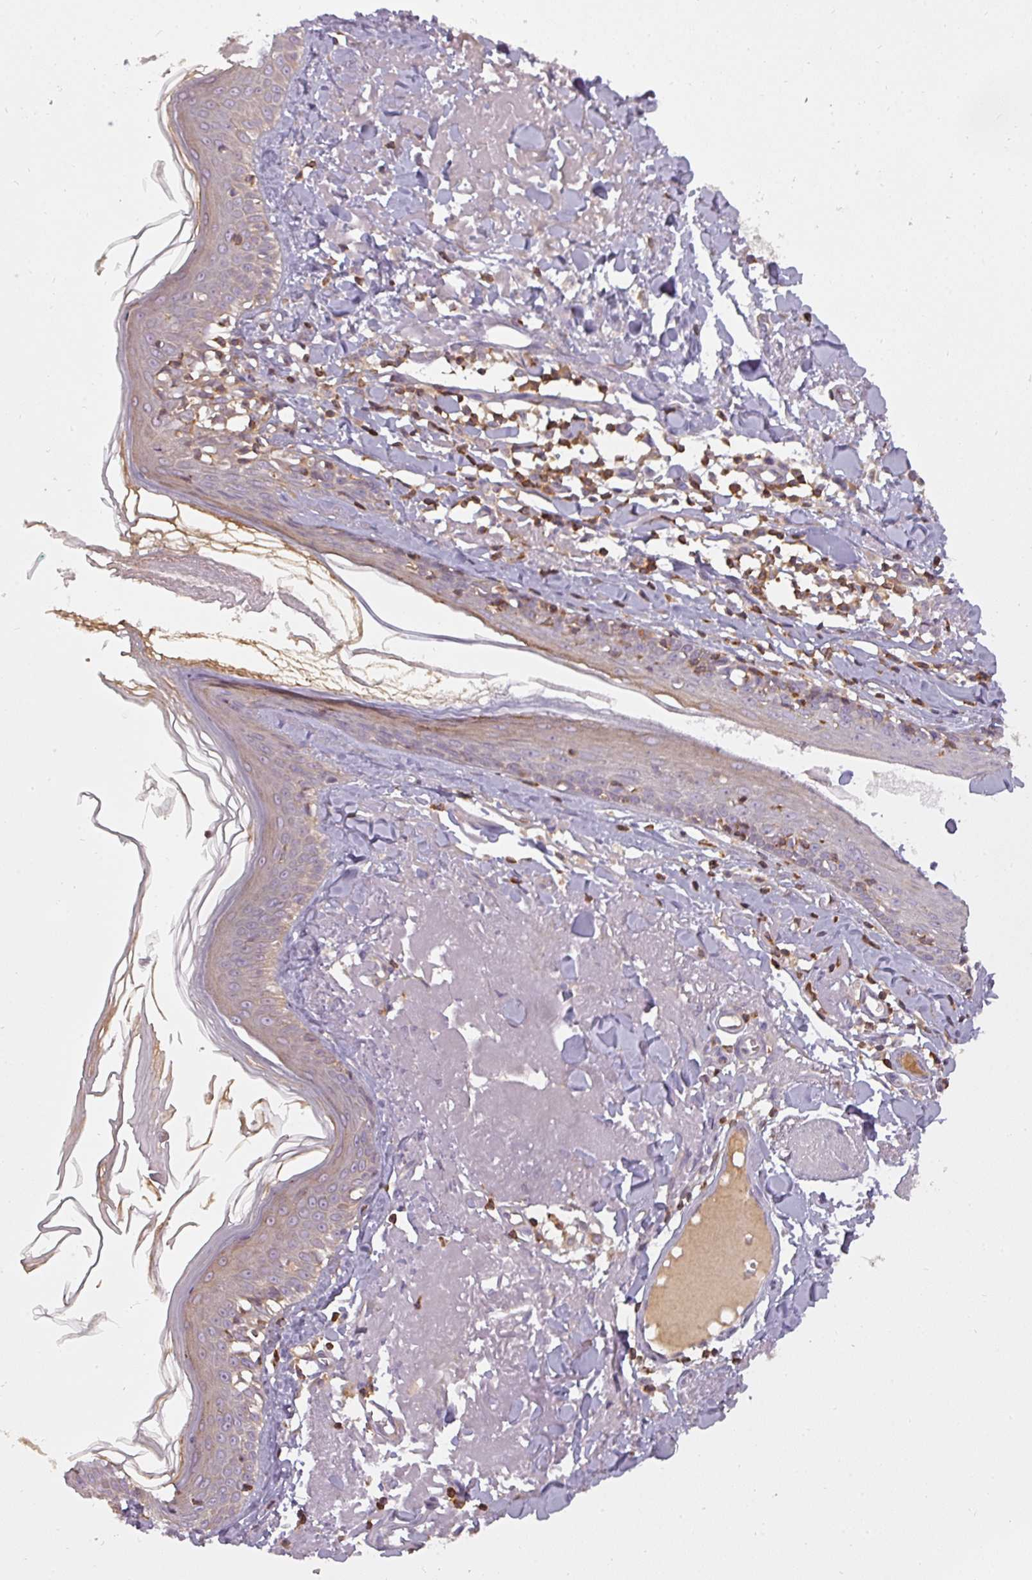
{"staining": {"intensity": "negative", "quantity": "none", "location": "none"}, "tissue": "skin", "cell_type": "Fibroblasts", "image_type": "normal", "snomed": [{"axis": "morphology", "description": "Normal tissue, NOS"}, {"axis": "morphology", "description": "Malignant melanoma, NOS"}, {"axis": "topography", "description": "Skin"}], "caption": "An immunohistochemistry (IHC) photomicrograph of normal skin is shown. There is no staining in fibroblasts of skin.", "gene": "STK4", "patient": {"sex": "male", "age": 80}}